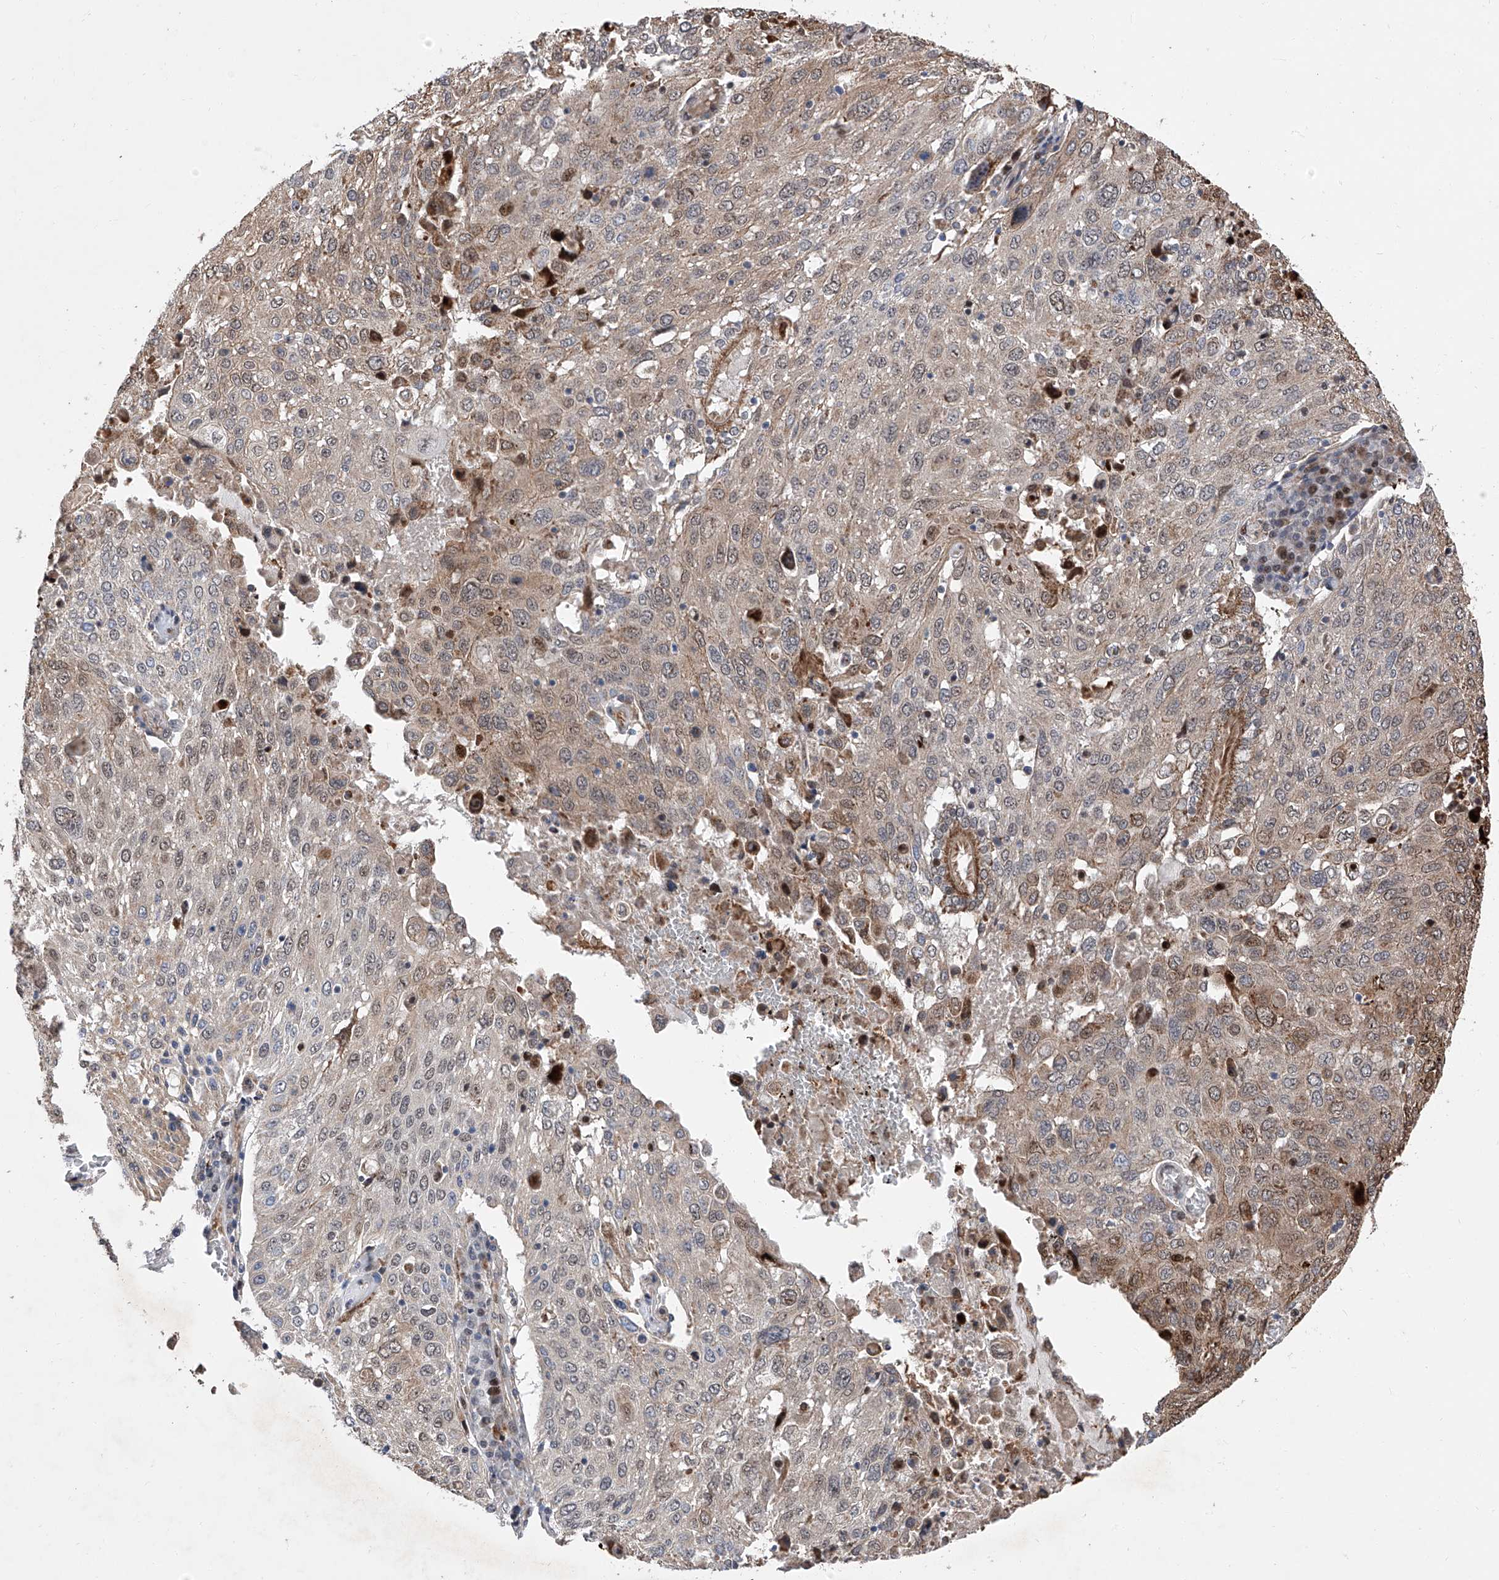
{"staining": {"intensity": "weak", "quantity": "25%-75%", "location": "cytoplasmic/membranous"}, "tissue": "lung cancer", "cell_type": "Tumor cells", "image_type": "cancer", "snomed": [{"axis": "morphology", "description": "Squamous cell carcinoma, NOS"}, {"axis": "topography", "description": "Lung"}], "caption": "Squamous cell carcinoma (lung) stained with a brown dye shows weak cytoplasmic/membranous positive staining in about 25%-75% of tumor cells.", "gene": "FARP2", "patient": {"sex": "male", "age": 65}}